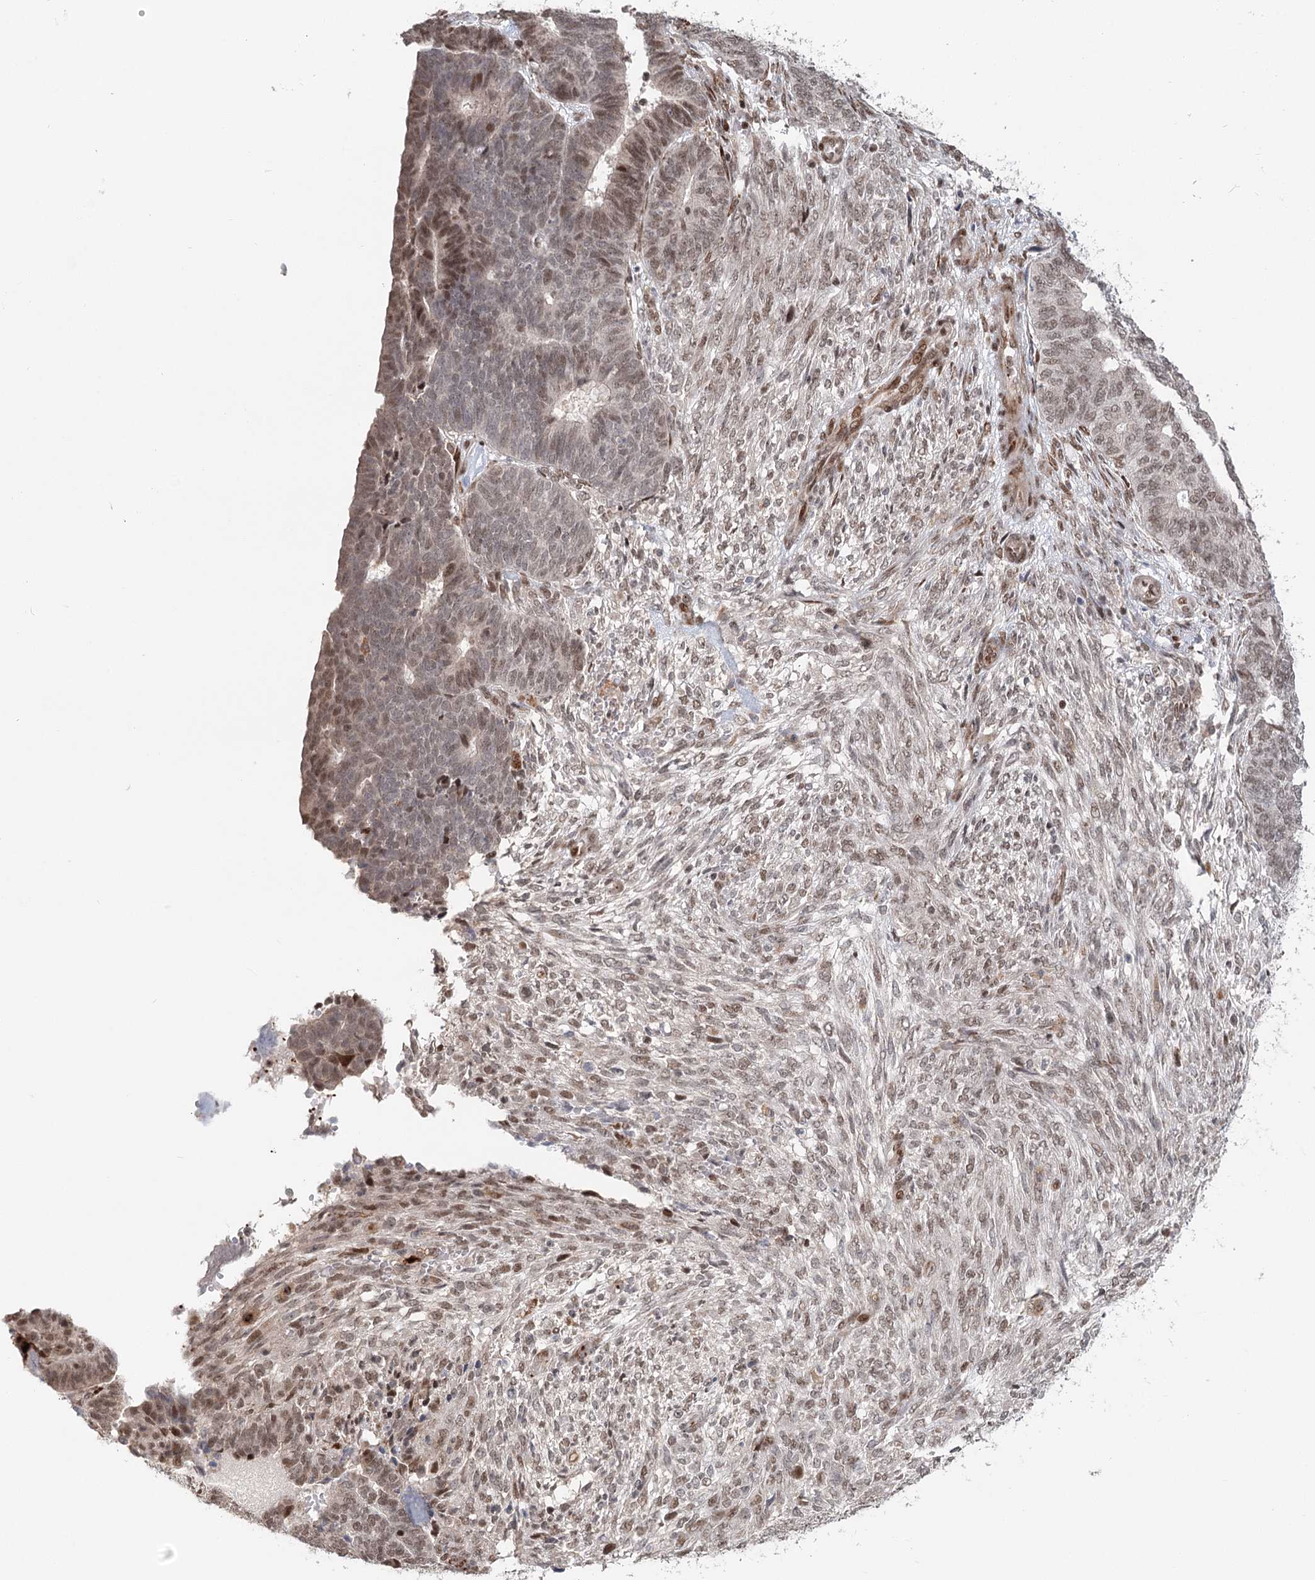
{"staining": {"intensity": "weak", "quantity": ">75%", "location": "nuclear"}, "tissue": "endometrial cancer", "cell_type": "Tumor cells", "image_type": "cancer", "snomed": [{"axis": "morphology", "description": "Adenocarcinoma, NOS"}, {"axis": "topography", "description": "Endometrium"}], "caption": "Human endometrial cancer (adenocarcinoma) stained with a protein marker shows weak staining in tumor cells.", "gene": "BNIP5", "patient": {"sex": "female", "age": 70}}